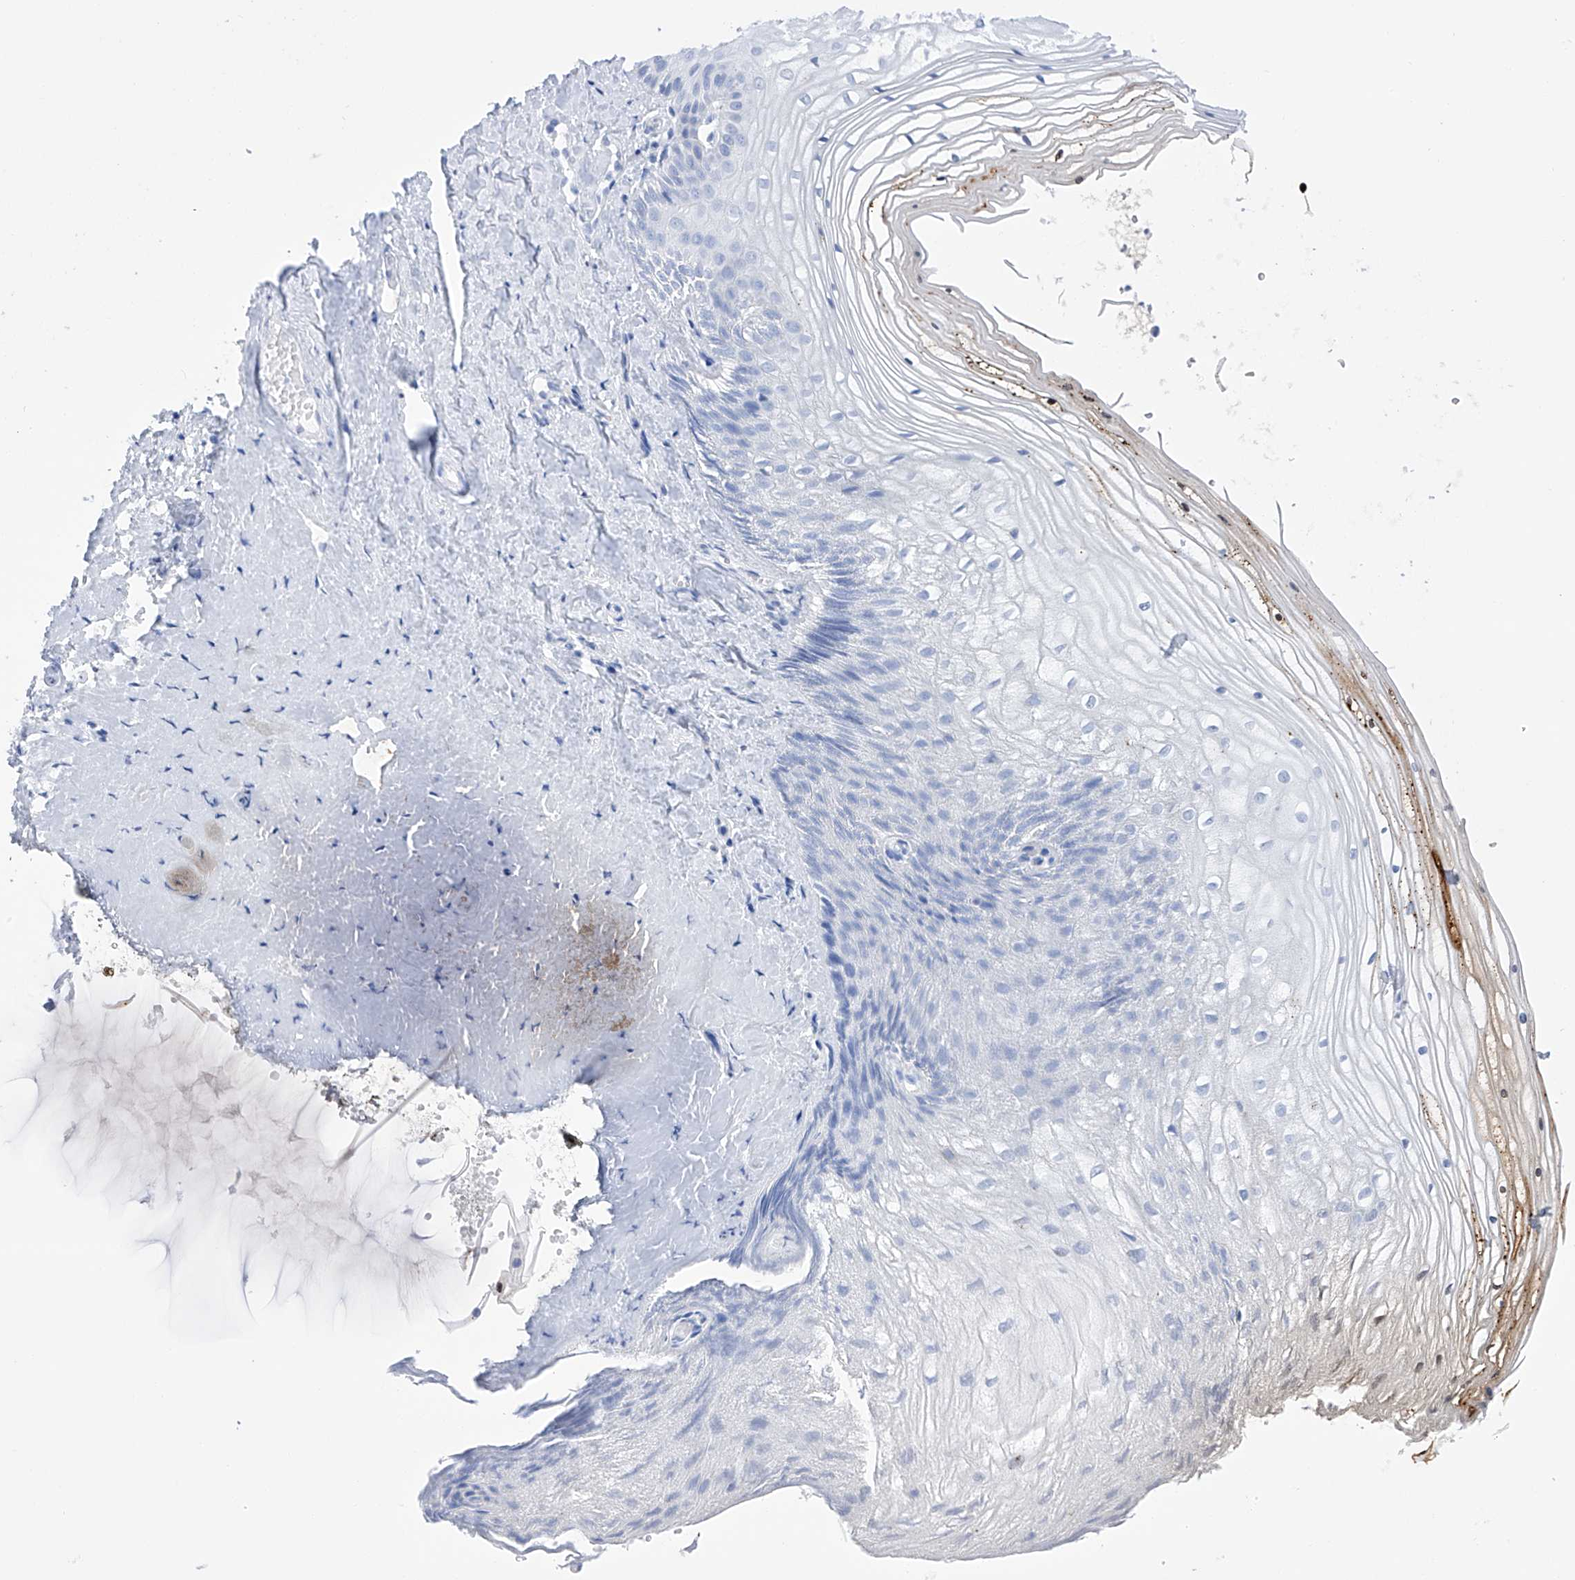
{"staining": {"intensity": "strong", "quantity": "<25%", "location": "cytoplasmic/membranous"}, "tissue": "vagina", "cell_type": "Squamous epithelial cells", "image_type": "normal", "snomed": [{"axis": "morphology", "description": "Normal tissue, NOS"}, {"axis": "topography", "description": "Vagina"}, {"axis": "topography", "description": "Cervix"}], "caption": "DAB immunohistochemical staining of normal vagina exhibits strong cytoplasmic/membranous protein expression in about <25% of squamous epithelial cells. The staining was performed using DAB (3,3'-diaminobenzidine) to visualize the protein expression in brown, while the nuclei were stained in blue with hematoxylin (Magnification: 20x).", "gene": "FLG", "patient": {"sex": "female", "age": 40}}